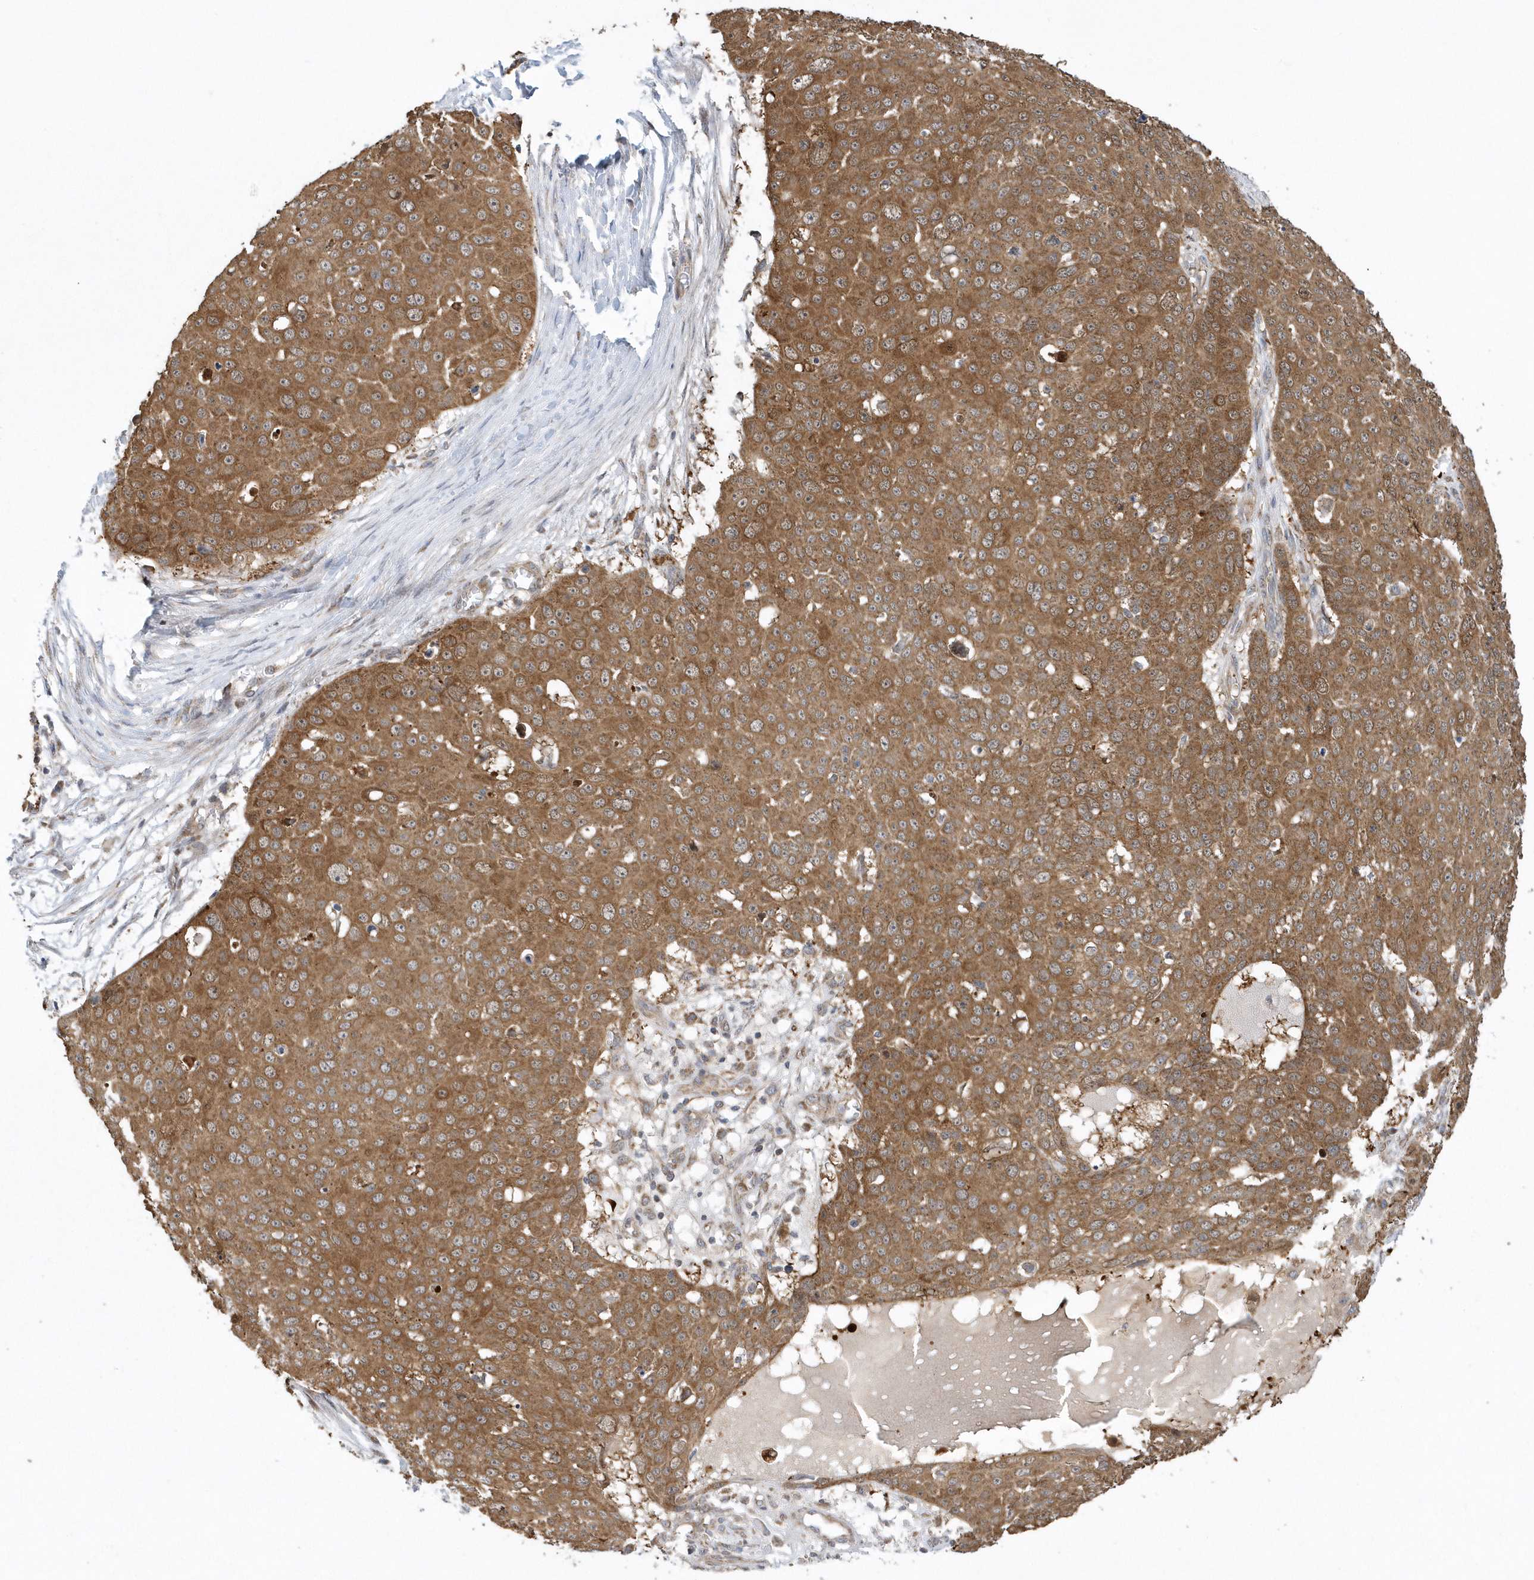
{"staining": {"intensity": "moderate", "quantity": ">75%", "location": "cytoplasmic/membranous"}, "tissue": "skin cancer", "cell_type": "Tumor cells", "image_type": "cancer", "snomed": [{"axis": "morphology", "description": "Squamous cell carcinoma, NOS"}, {"axis": "topography", "description": "Skin"}], "caption": "Skin cancer (squamous cell carcinoma) tissue displays moderate cytoplasmic/membranous positivity in about >75% of tumor cells", "gene": "SLX9", "patient": {"sex": "male", "age": 71}}